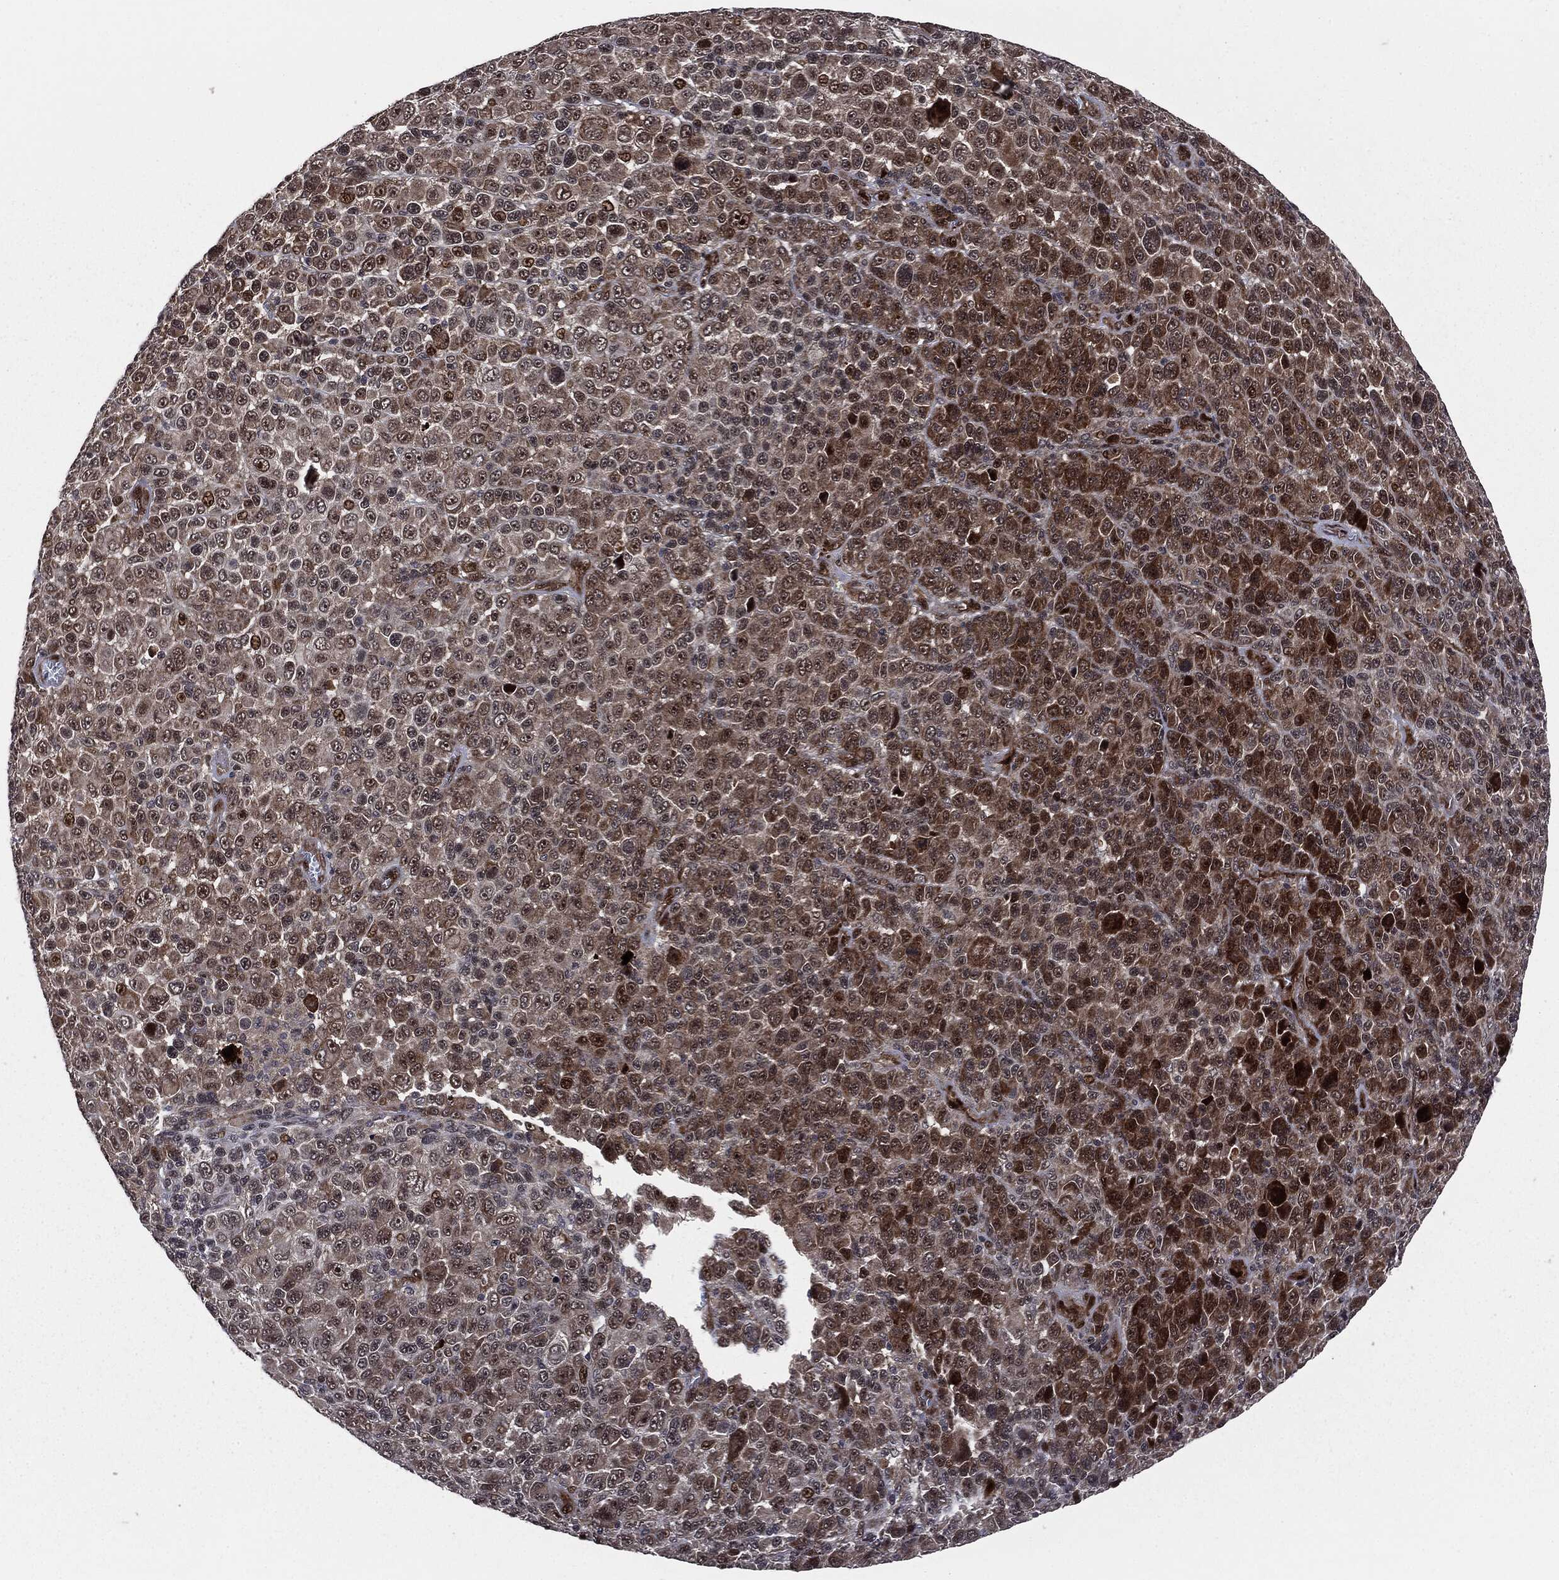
{"staining": {"intensity": "moderate", "quantity": "25%-75%", "location": "cytoplasmic/membranous,nuclear"}, "tissue": "melanoma", "cell_type": "Tumor cells", "image_type": "cancer", "snomed": [{"axis": "morphology", "description": "Malignant melanoma, NOS"}, {"axis": "topography", "description": "Skin"}], "caption": "Approximately 25%-75% of tumor cells in melanoma demonstrate moderate cytoplasmic/membranous and nuclear protein positivity as visualized by brown immunohistochemical staining.", "gene": "SMAD4", "patient": {"sex": "female", "age": 57}}